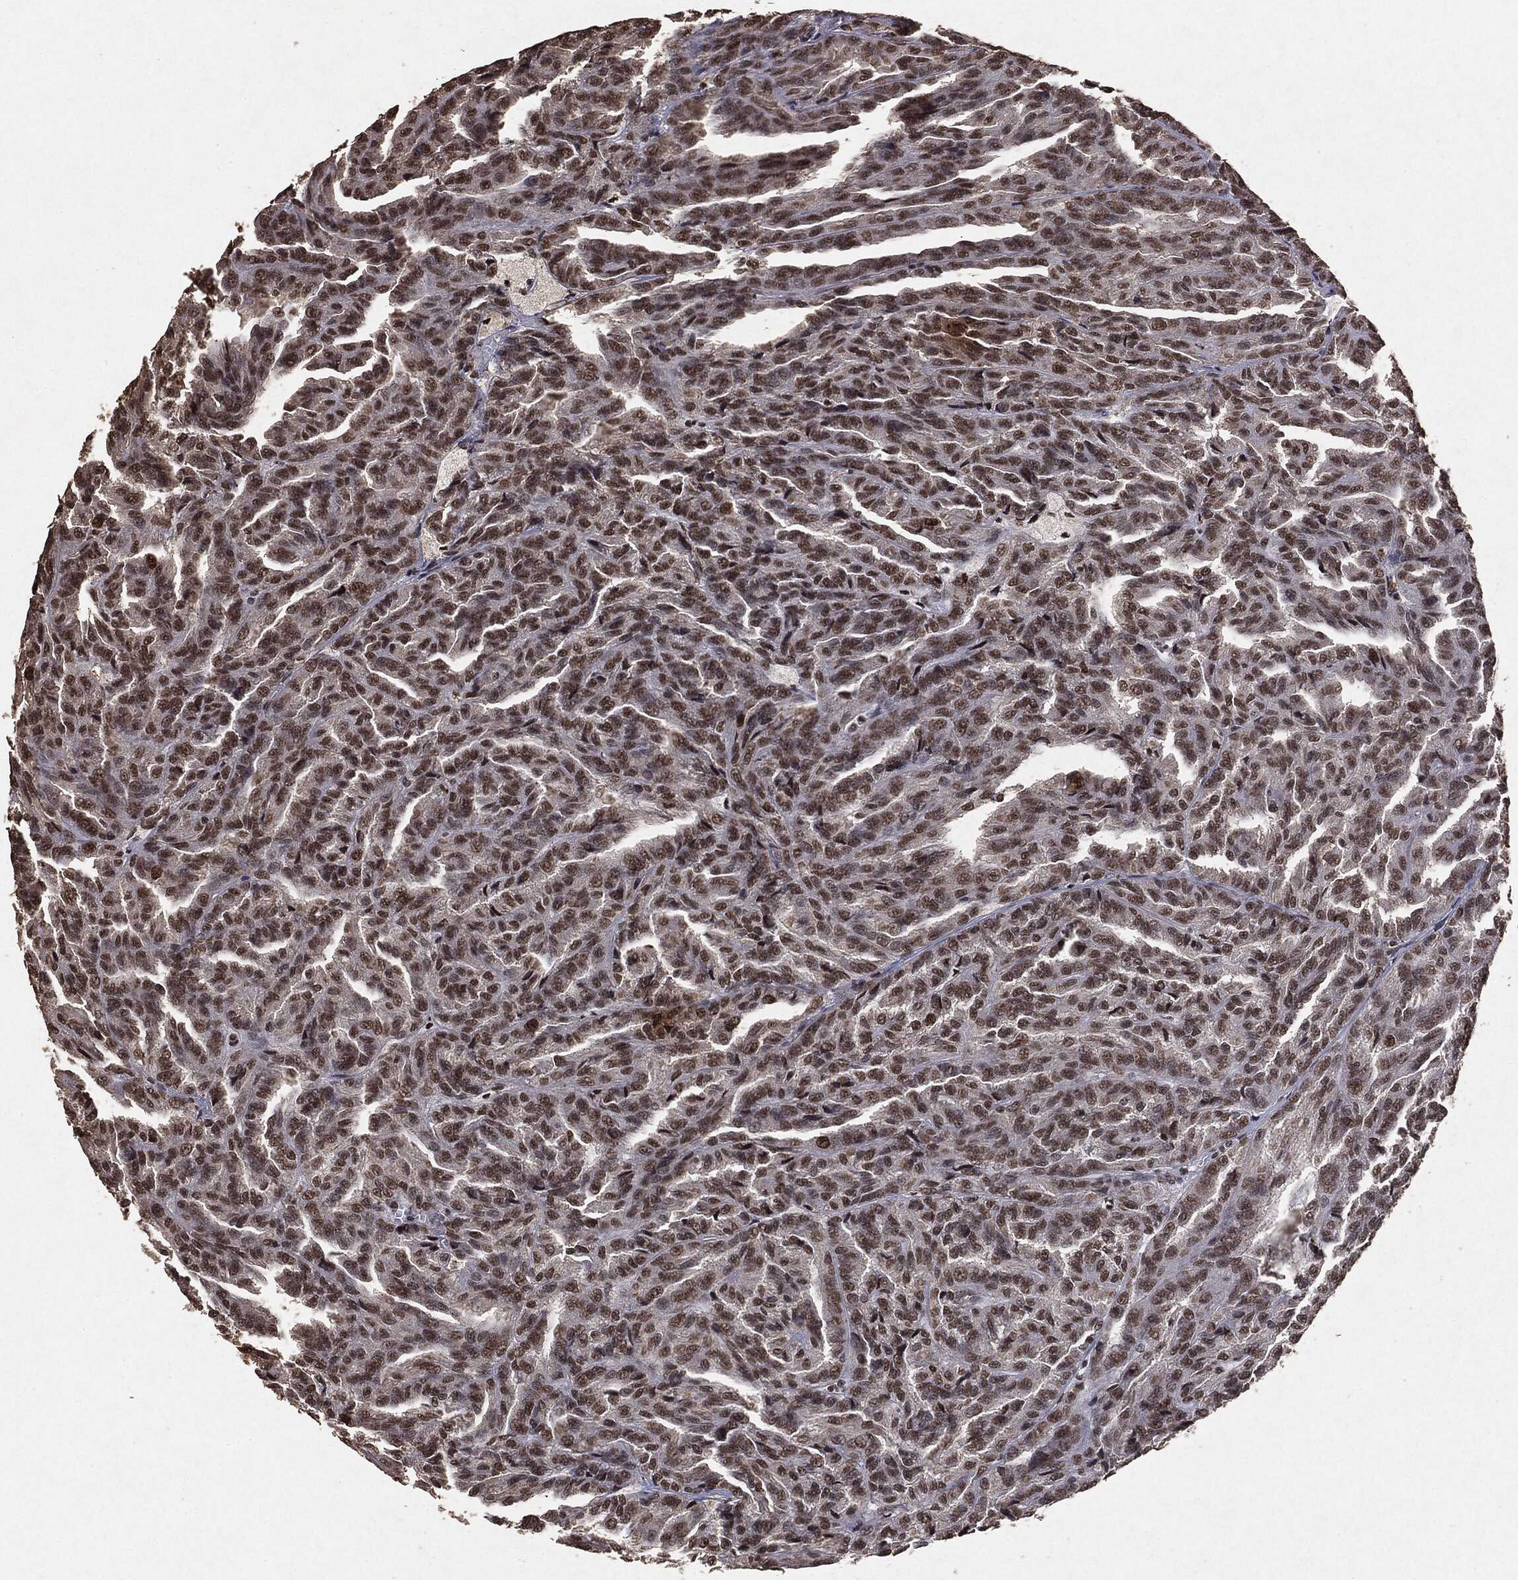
{"staining": {"intensity": "moderate", "quantity": ">75%", "location": "nuclear"}, "tissue": "renal cancer", "cell_type": "Tumor cells", "image_type": "cancer", "snomed": [{"axis": "morphology", "description": "Adenocarcinoma, NOS"}, {"axis": "topography", "description": "Kidney"}], "caption": "A medium amount of moderate nuclear expression is identified in about >75% of tumor cells in renal adenocarcinoma tissue. Using DAB (3,3'-diaminobenzidine) (brown) and hematoxylin (blue) stains, captured at high magnification using brightfield microscopy.", "gene": "RAD18", "patient": {"sex": "male", "age": 79}}